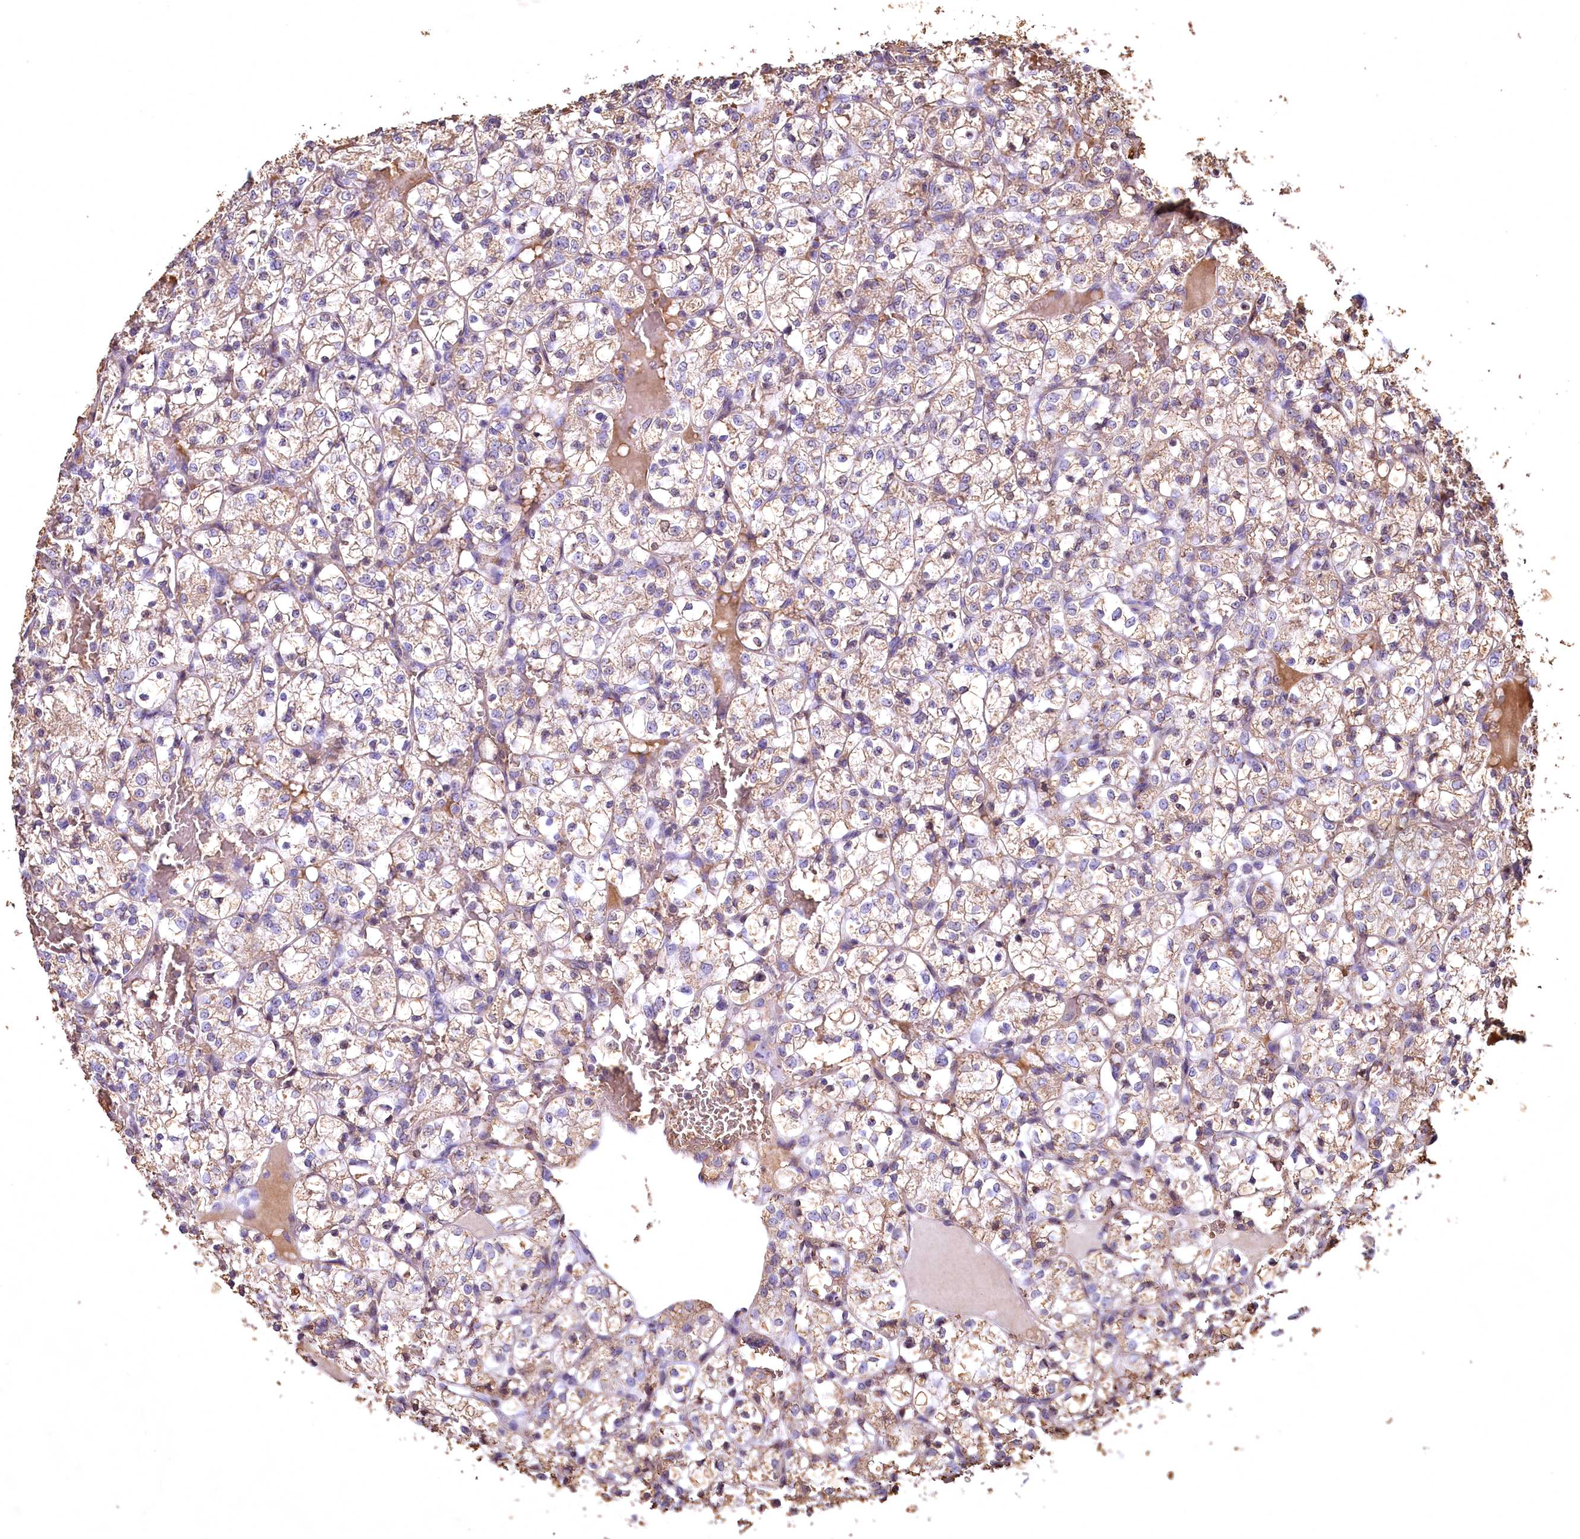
{"staining": {"intensity": "weak", "quantity": ">75%", "location": "cytoplasmic/membranous"}, "tissue": "renal cancer", "cell_type": "Tumor cells", "image_type": "cancer", "snomed": [{"axis": "morphology", "description": "Adenocarcinoma, NOS"}, {"axis": "topography", "description": "Kidney"}], "caption": "Immunohistochemistry (IHC) staining of adenocarcinoma (renal), which demonstrates low levels of weak cytoplasmic/membranous staining in about >75% of tumor cells indicating weak cytoplasmic/membranous protein positivity. The staining was performed using DAB (3,3'-diaminobenzidine) (brown) for protein detection and nuclei were counterstained in hematoxylin (blue).", "gene": "SPTA1", "patient": {"sex": "female", "age": 69}}